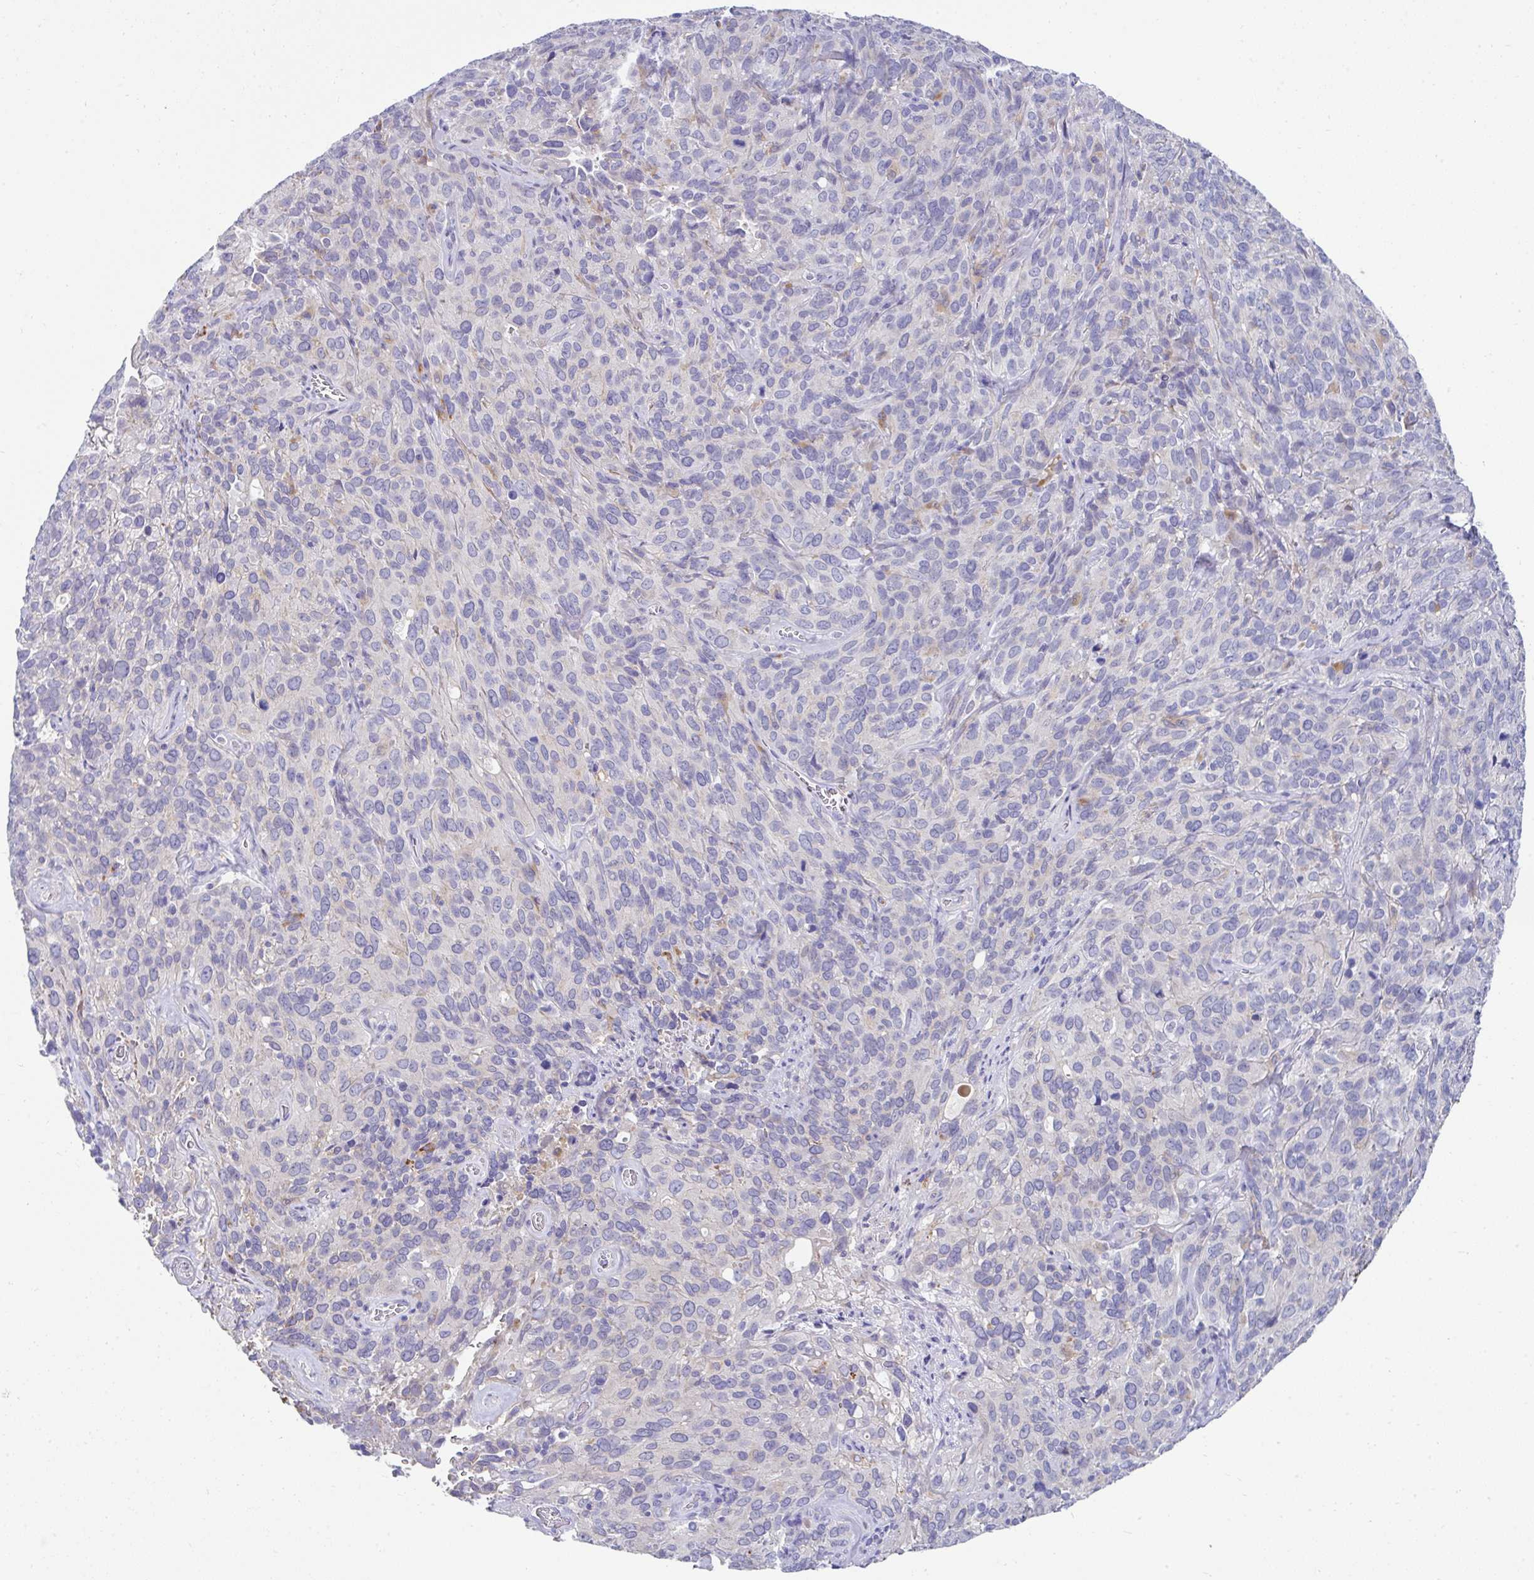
{"staining": {"intensity": "negative", "quantity": "none", "location": "none"}, "tissue": "cervical cancer", "cell_type": "Tumor cells", "image_type": "cancer", "snomed": [{"axis": "morphology", "description": "Squamous cell carcinoma, NOS"}, {"axis": "topography", "description": "Cervix"}], "caption": "The immunohistochemistry (IHC) histopathology image has no significant staining in tumor cells of squamous cell carcinoma (cervical) tissue.", "gene": "ZNF33A", "patient": {"sex": "female", "age": 51}}